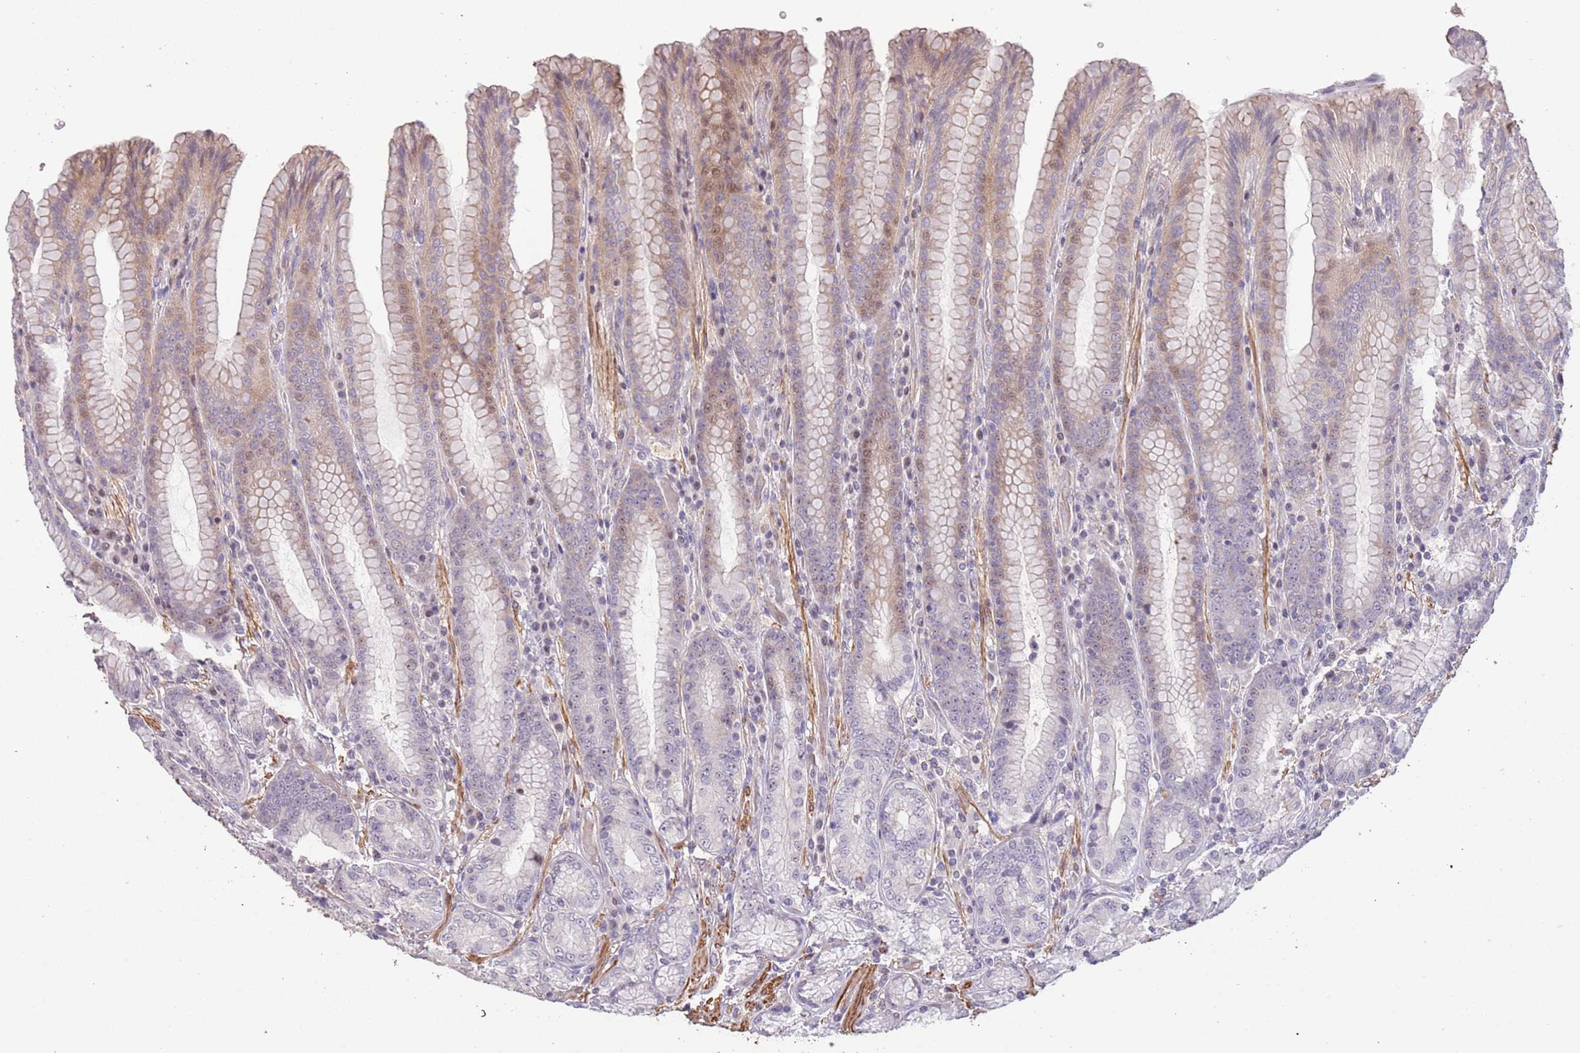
{"staining": {"intensity": "weak", "quantity": "<25%", "location": "nuclear"}, "tissue": "stomach", "cell_type": "Glandular cells", "image_type": "normal", "snomed": [{"axis": "morphology", "description": "Normal tissue, NOS"}, {"axis": "topography", "description": "Stomach, upper"}, {"axis": "topography", "description": "Stomach, lower"}], "caption": "Immunohistochemistry image of benign stomach: human stomach stained with DAB (3,3'-diaminobenzidine) displays no significant protein staining in glandular cells. The staining is performed using DAB (3,3'-diaminobenzidine) brown chromogen with nuclei counter-stained in using hematoxylin.", "gene": "ADTRP", "patient": {"sex": "female", "age": 76}}